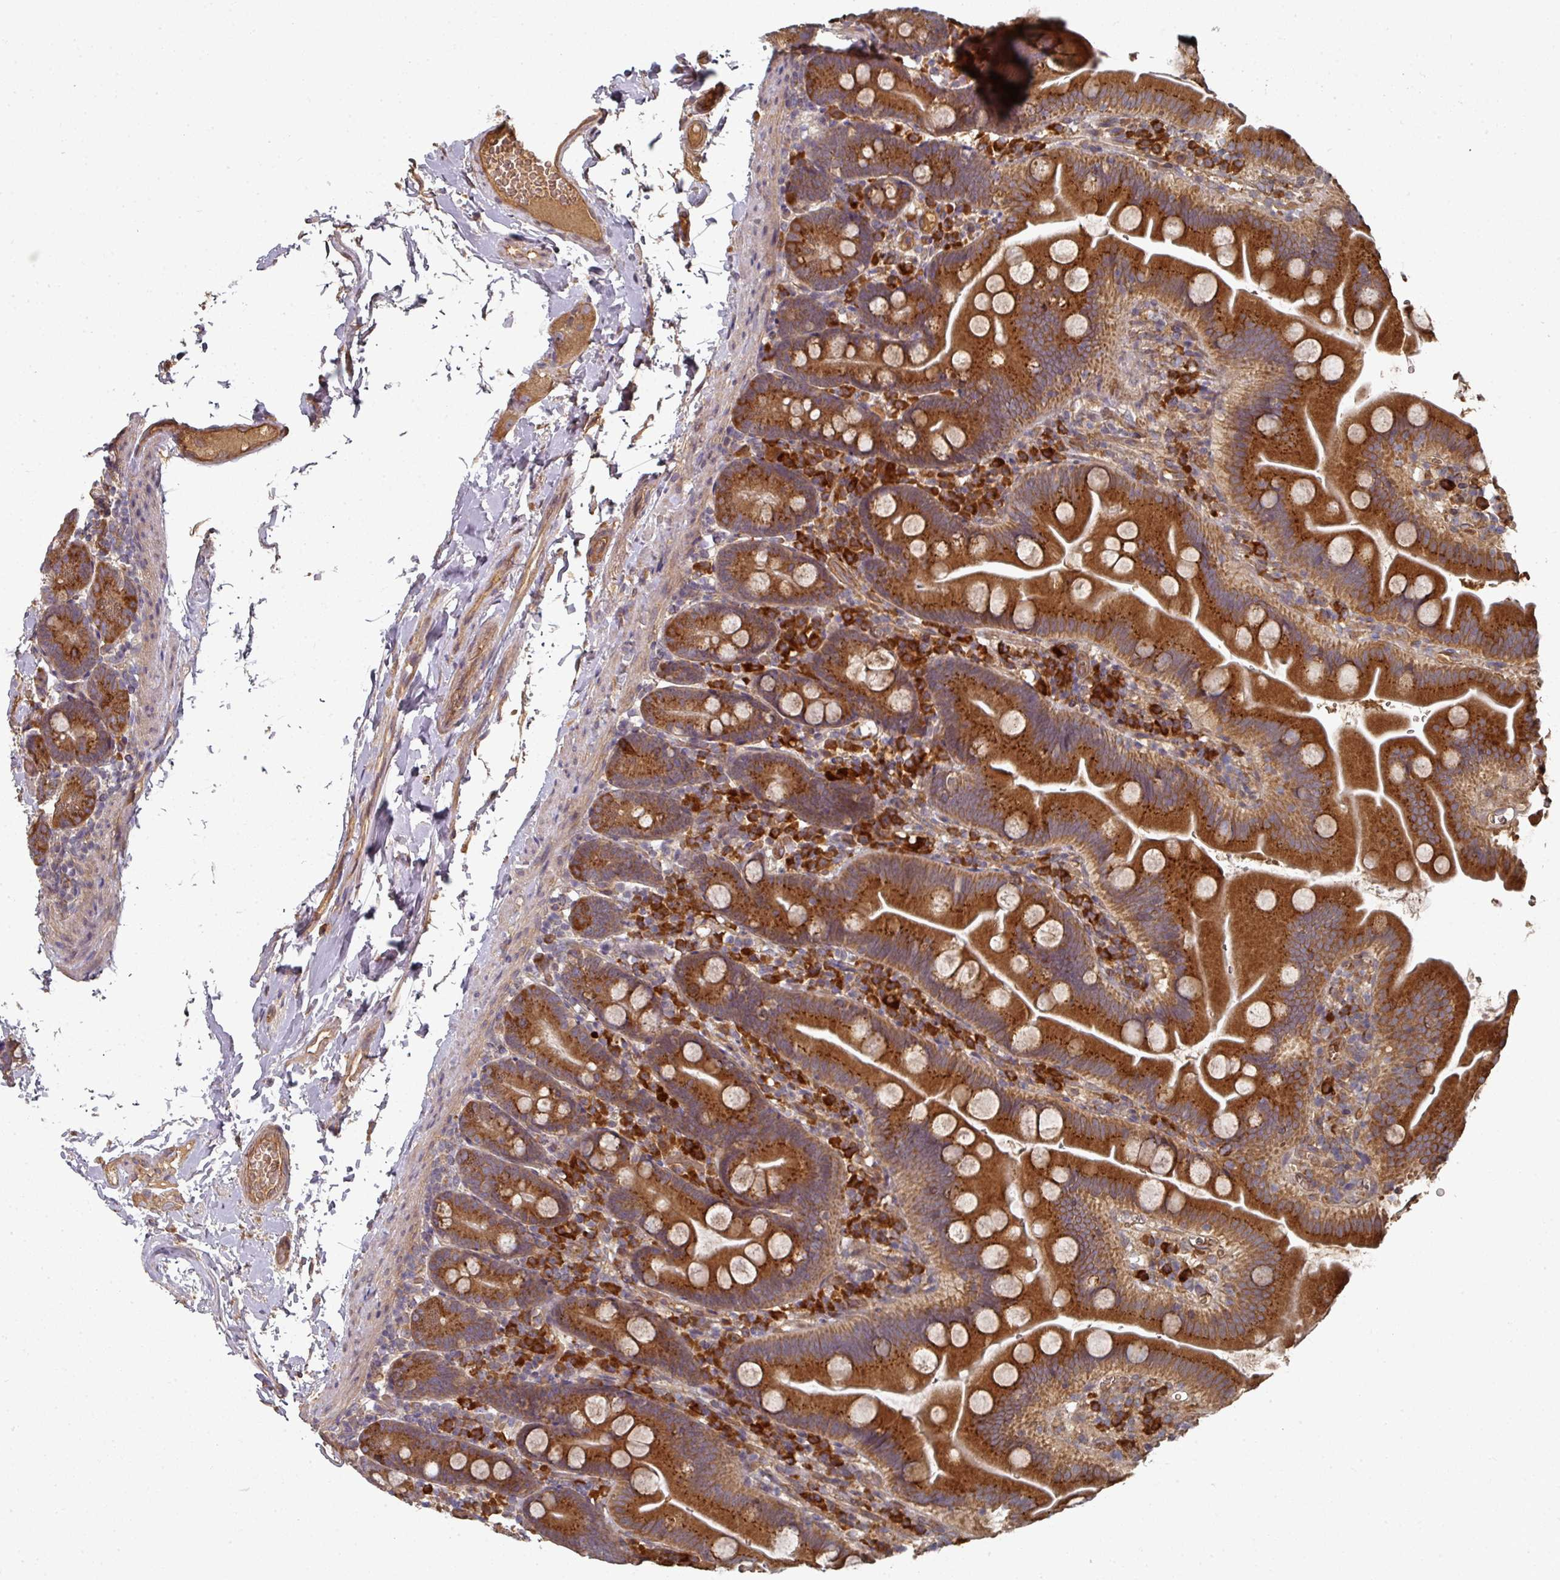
{"staining": {"intensity": "strong", "quantity": ">75%", "location": "cytoplasmic/membranous"}, "tissue": "small intestine", "cell_type": "Glandular cells", "image_type": "normal", "snomed": [{"axis": "morphology", "description": "Normal tissue, NOS"}, {"axis": "topography", "description": "Small intestine"}], "caption": "Glandular cells reveal high levels of strong cytoplasmic/membranous expression in approximately >75% of cells in normal human small intestine.", "gene": "EDEM2", "patient": {"sex": "female", "age": 68}}